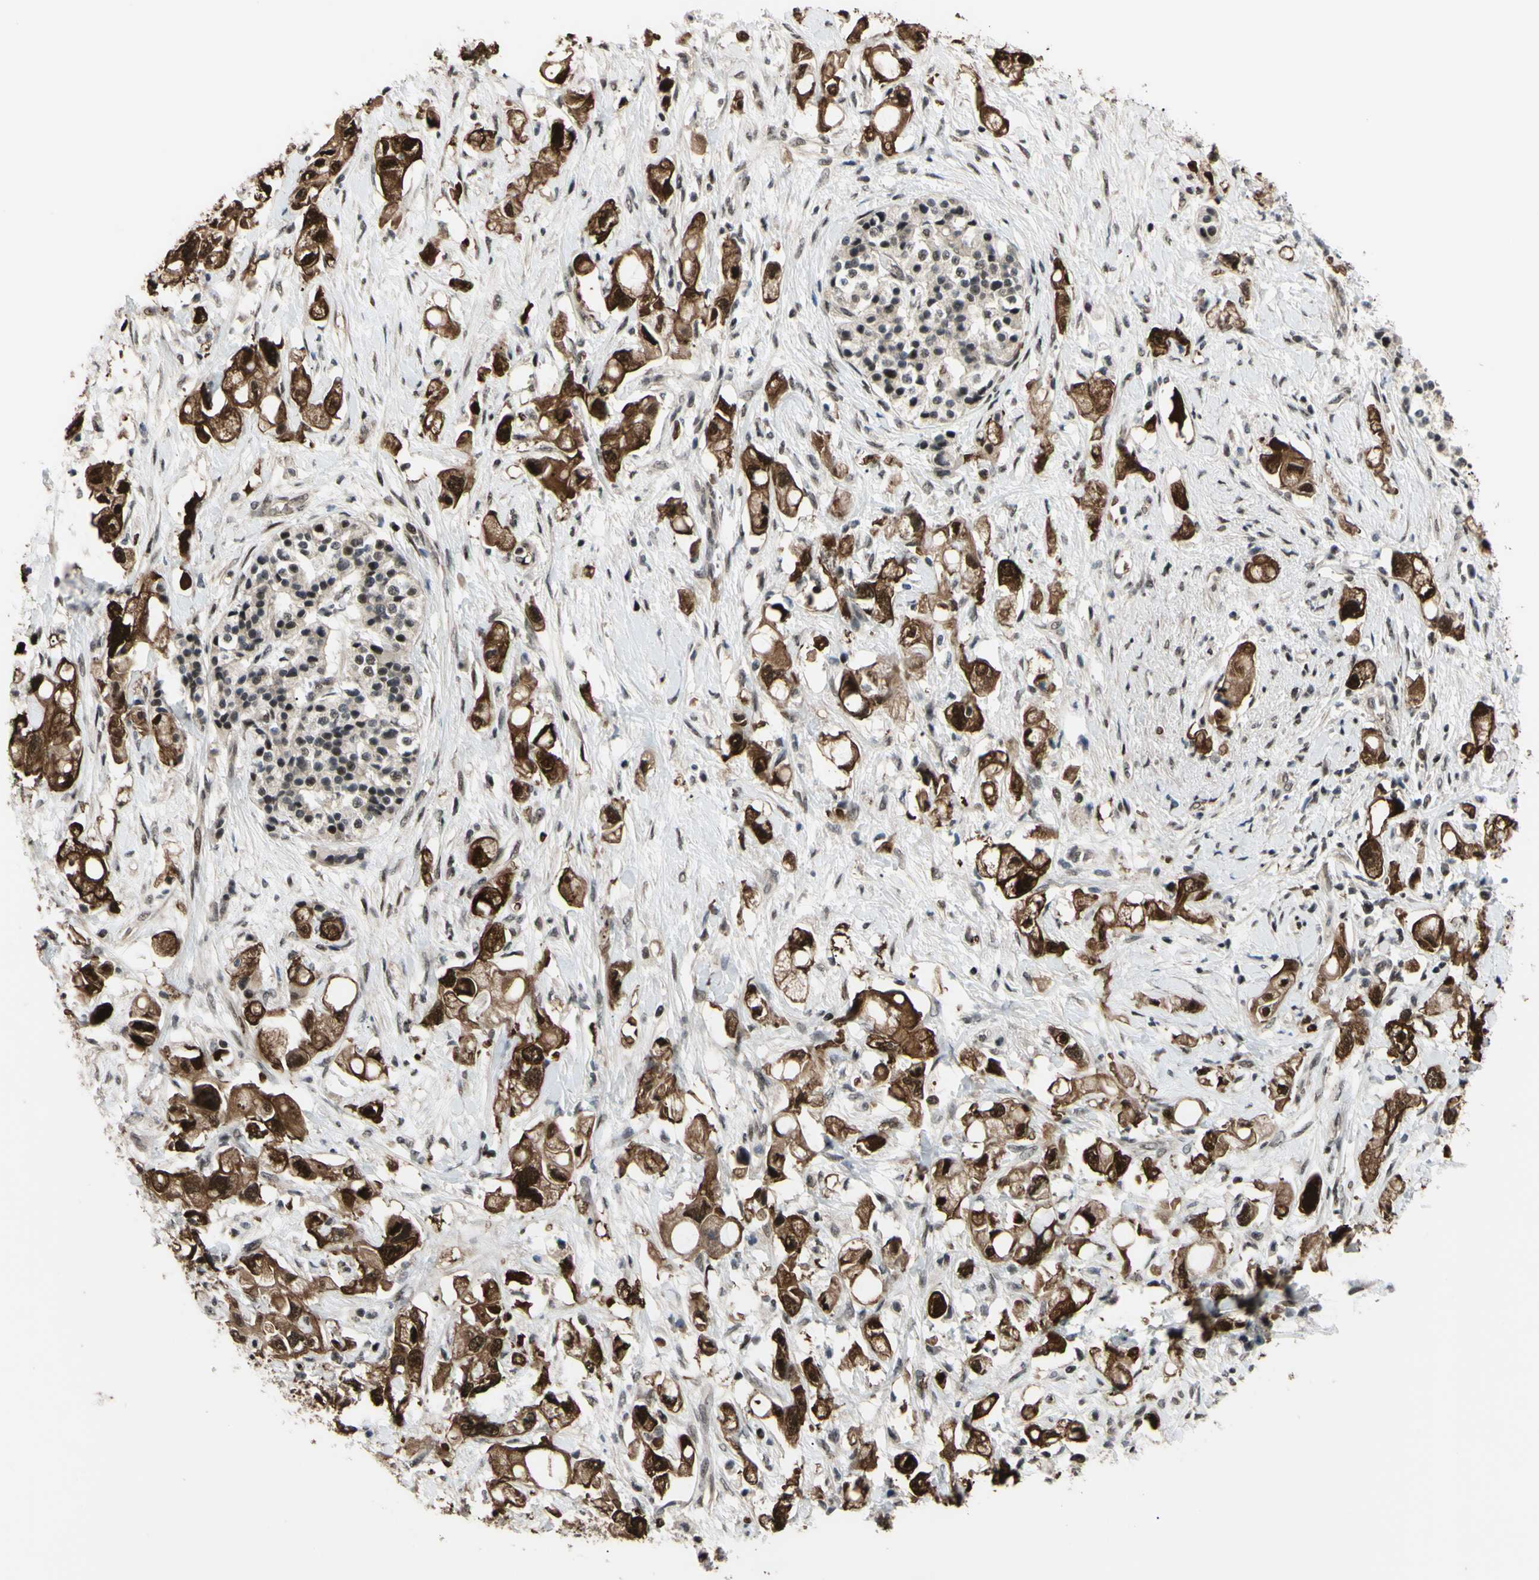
{"staining": {"intensity": "strong", "quantity": ">75%", "location": "cytoplasmic/membranous,nuclear"}, "tissue": "pancreatic cancer", "cell_type": "Tumor cells", "image_type": "cancer", "snomed": [{"axis": "morphology", "description": "Adenocarcinoma, NOS"}, {"axis": "topography", "description": "Pancreas"}], "caption": "Immunohistochemical staining of pancreatic adenocarcinoma shows high levels of strong cytoplasmic/membranous and nuclear staining in approximately >75% of tumor cells.", "gene": "THAP12", "patient": {"sex": "female", "age": 56}}